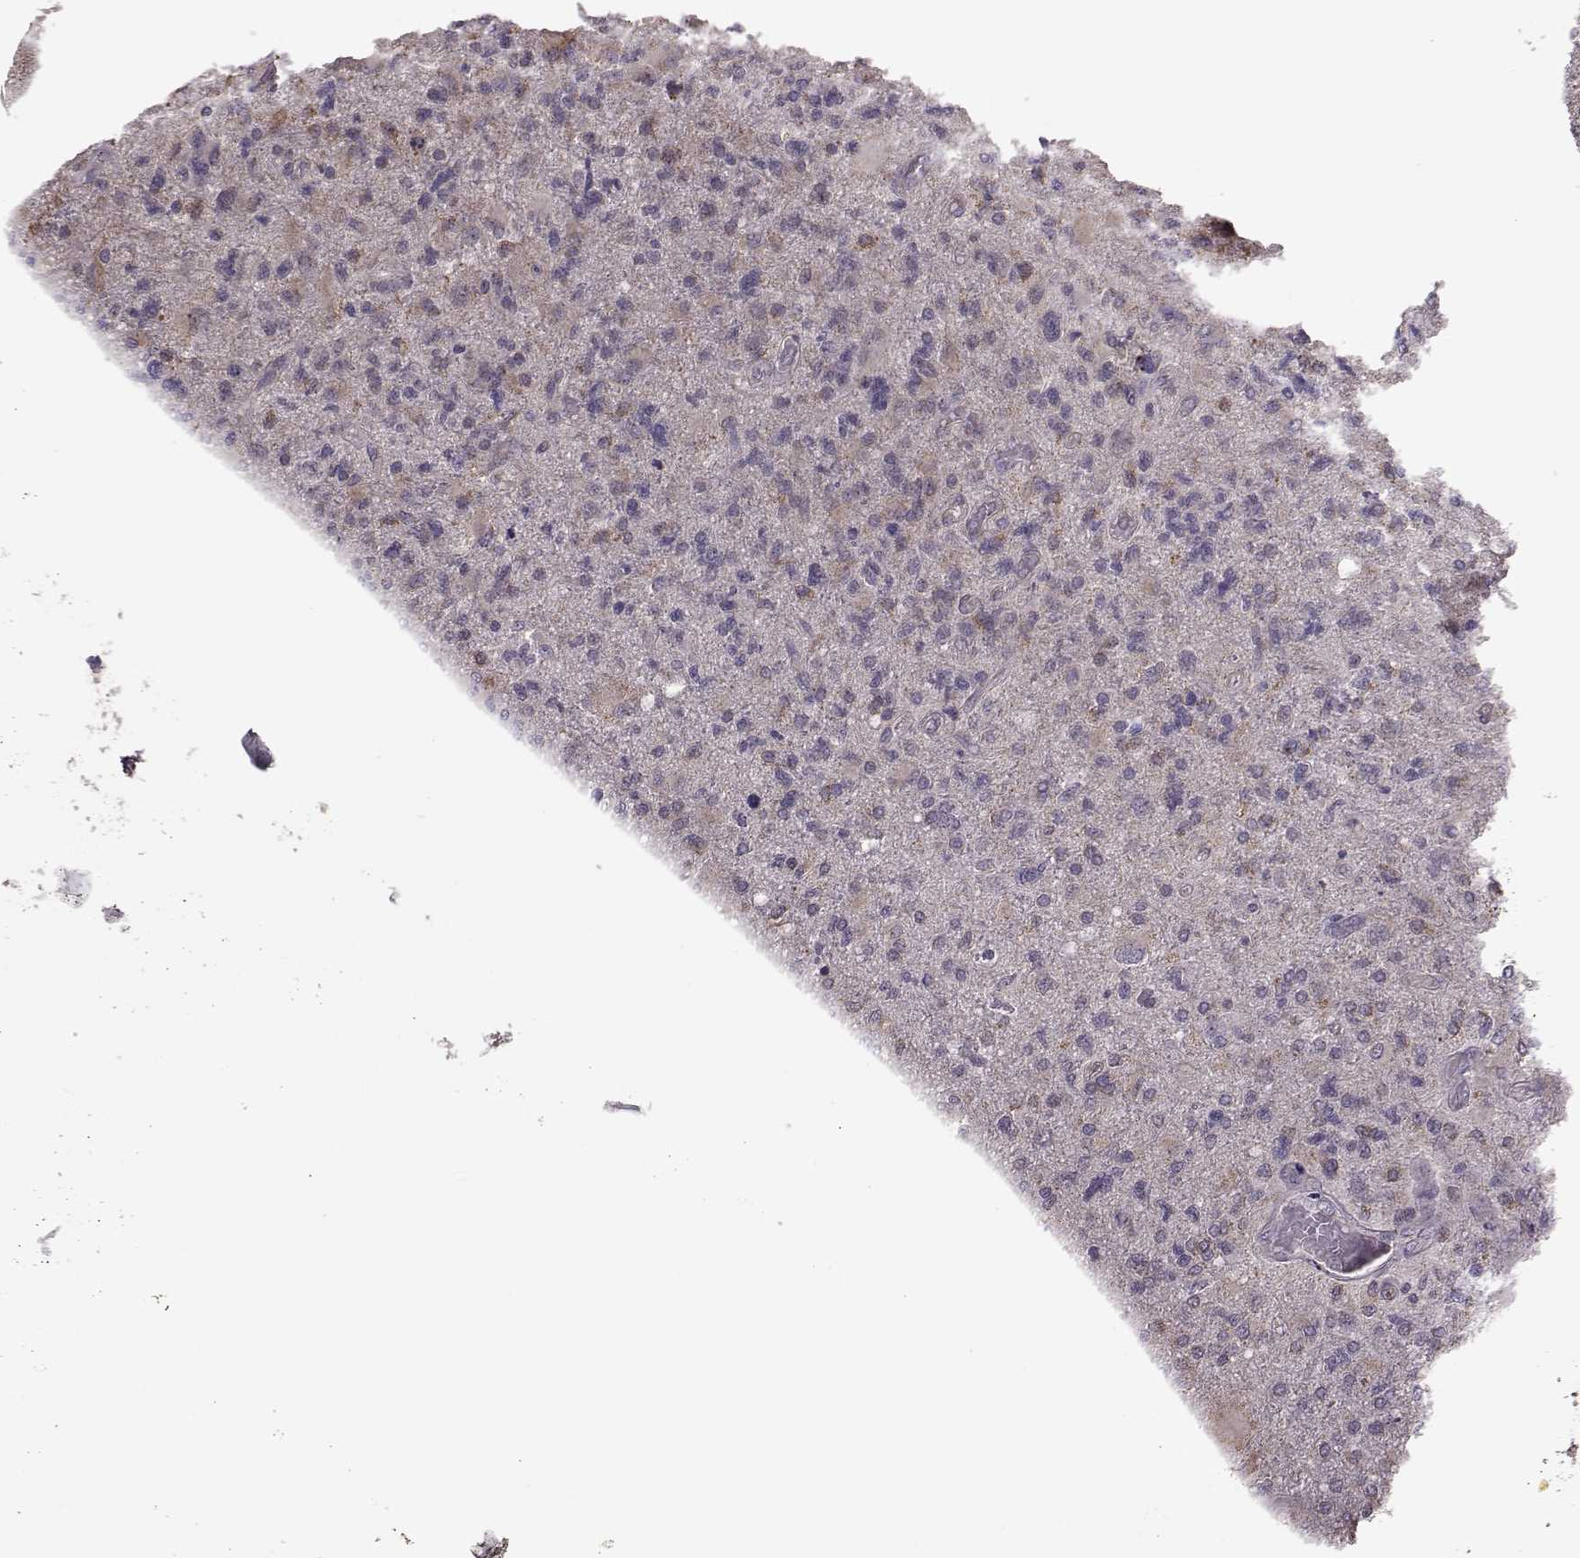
{"staining": {"intensity": "negative", "quantity": "none", "location": "none"}, "tissue": "glioma", "cell_type": "Tumor cells", "image_type": "cancer", "snomed": [{"axis": "morphology", "description": "Glioma, malignant, High grade"}, {"axis": "topography", "description": "Cerebral cortex"}], "caption": "Immunohistochemistry (IHC) of human malignant glioma (high-grade) shows no positivity in tumor cells.", "gene": "PUDP", "patient": {"sex": "male", "age": 70}}